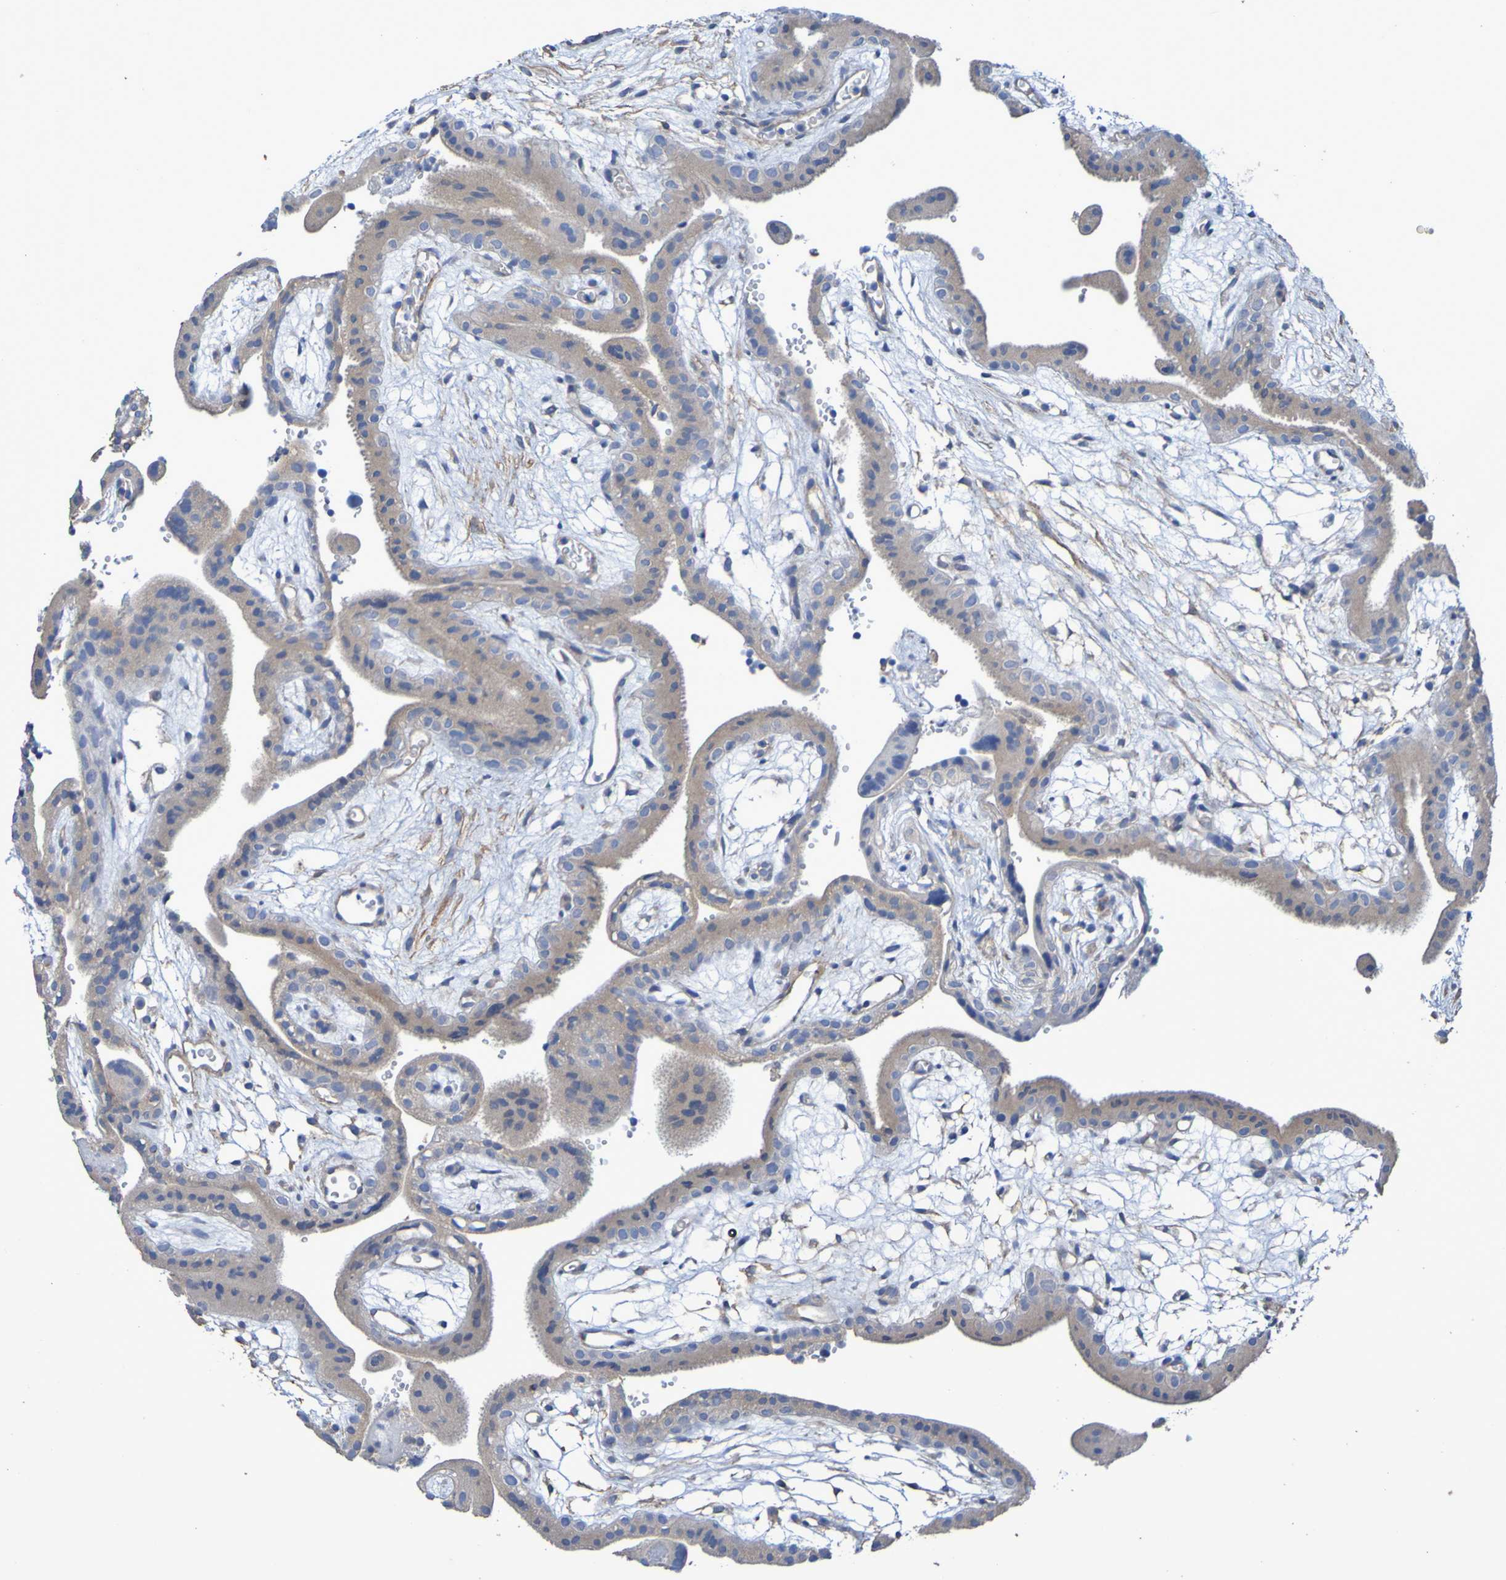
{"staining": {"intensity": "moderate", "quantity": ">75%", "location": "cytoplasmic/membranous"}, "tissue": "placenta", "cell_type": "Decidual cells", "image_type": "normal", "snomed": [{"axis": "morphology", "description": "Normal tissue, NOS"}, {"axis": "topography", "description": "Placenta"}], "caption": "DAB immunohistochemical staining of benign placenta displays moderate cytoplasmic/membranous protein expression in about >75% of decidual cells. (brown staining indicates protein expression, while blue staining denotes nuclei).", "gene": "SRPRB", "patient": {"sex": "female", "age": 18}}